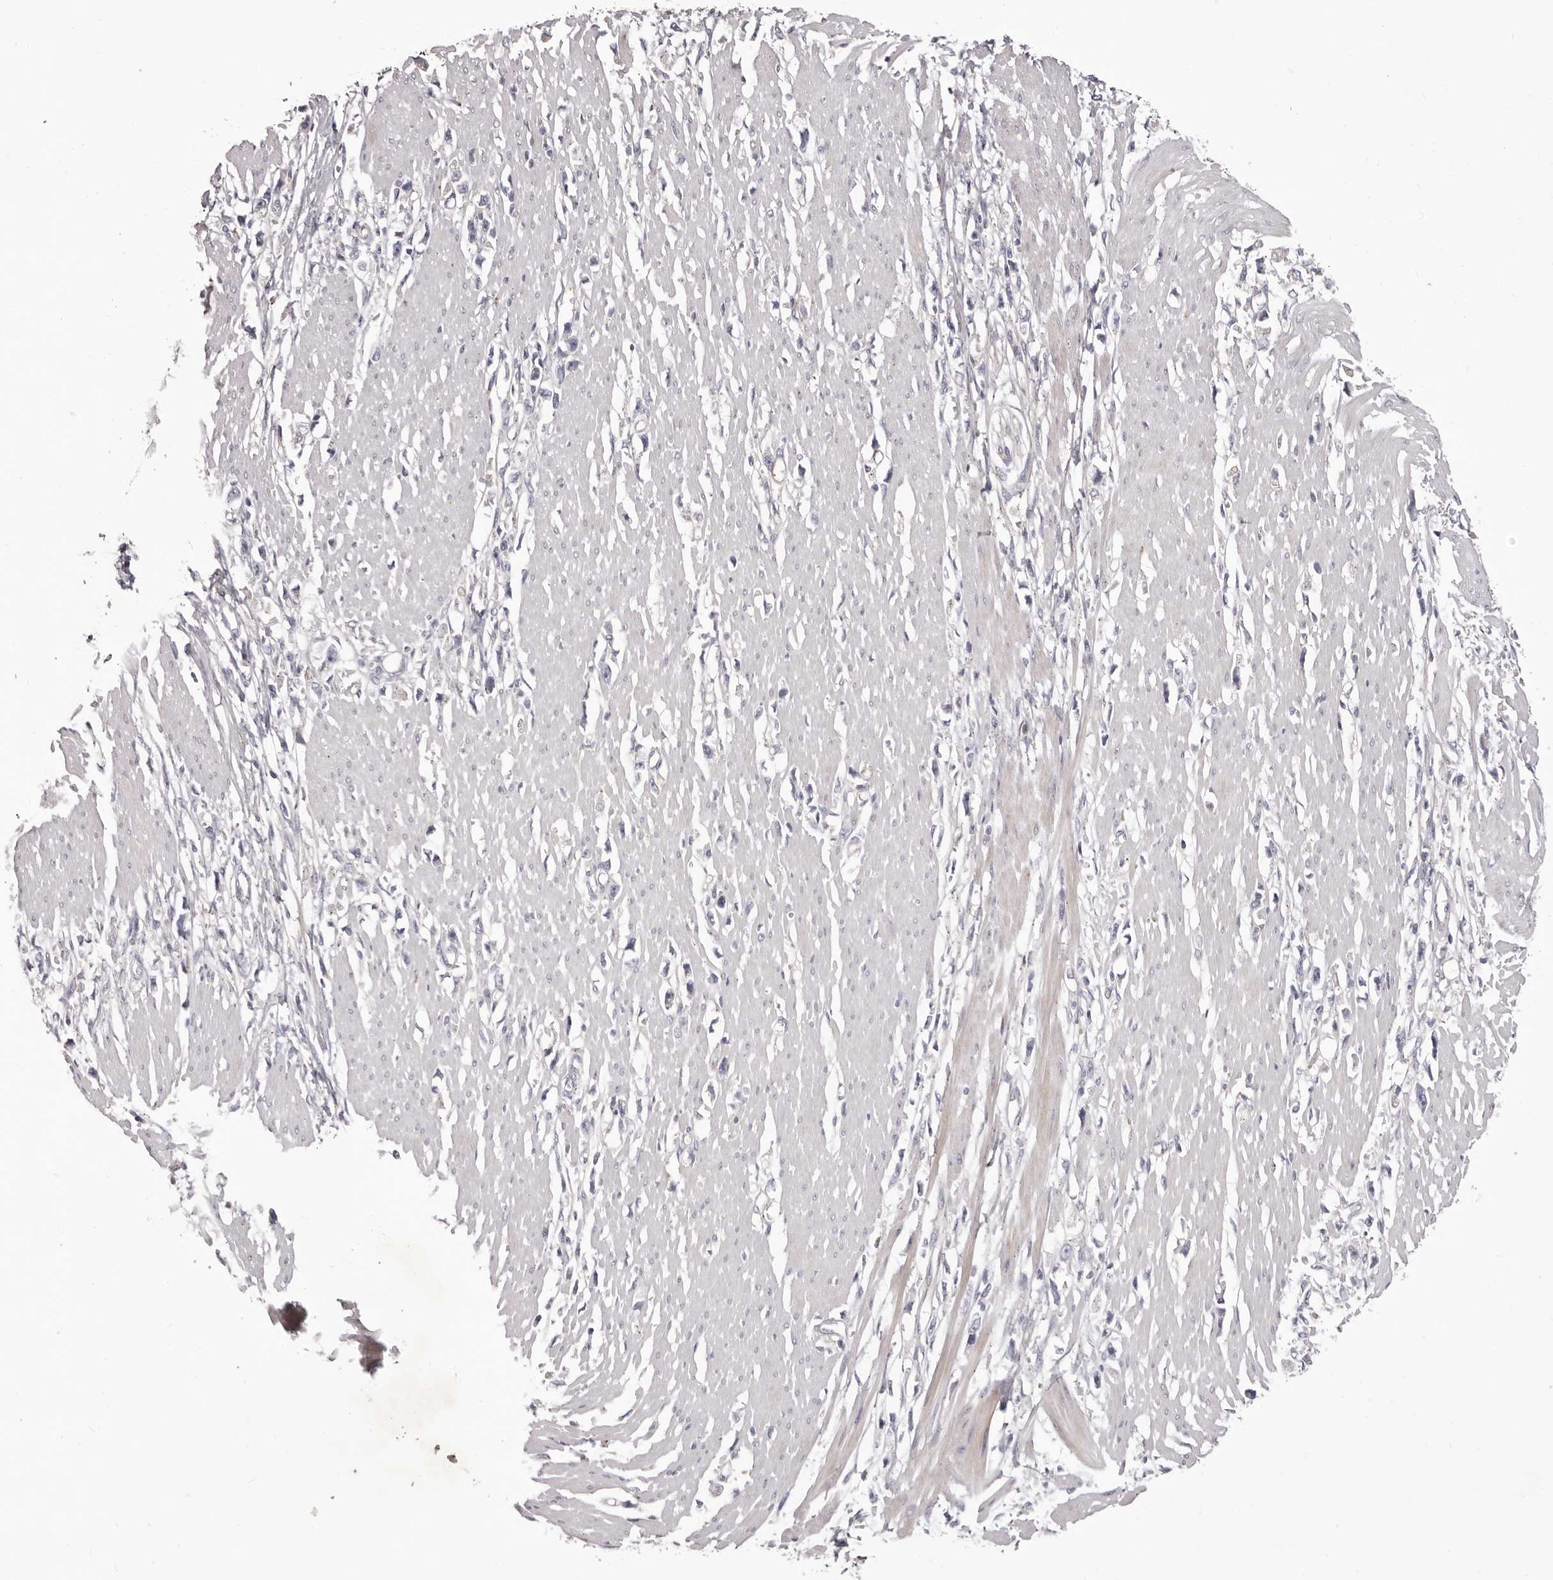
{"staining": {"intensity": "negative", "quantity": "none", "location": "none"}, "tissue": "stomach cancer", "cell_type": "Tumor cells", "image_type": "cancer", "snomed": [{"axis": "morphology", "description": "Adenocarcinoma, NOS"}, {"axis": "topography", "description": "Stomach"}], "caption": "DAB (3,3'-diaminobenzidine) immunohistochemical staining of adenocarcinoma (stomach) exhibits no significant expression in tumor cells.", "gene": "PEG10", "patient": {"sex": "female", "age": 59}}